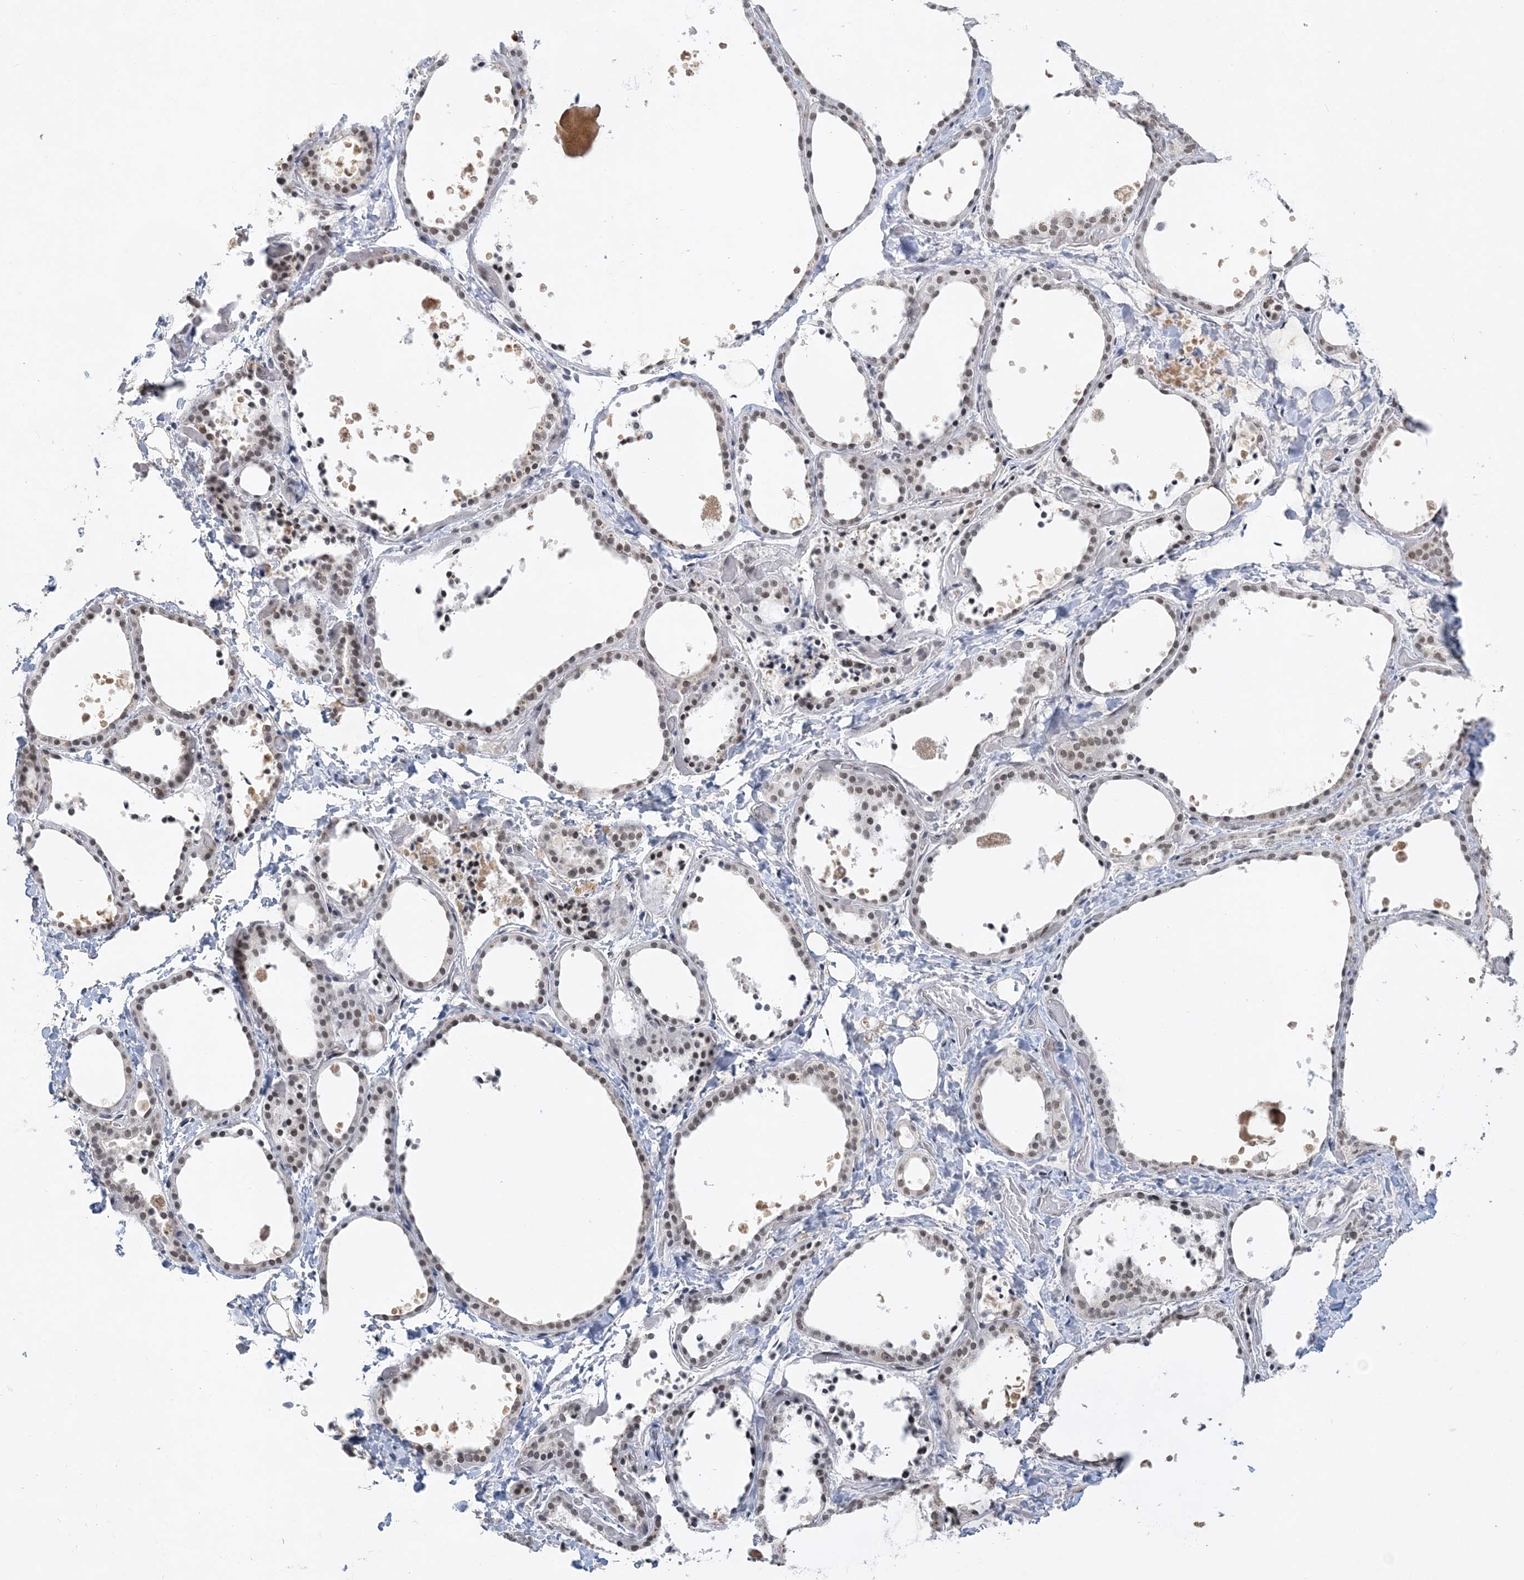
{"staining": {"intensity": "moderate", "quantity": "25%-75%", "location": "nuclear"}, "tissue": "thyroid gland", "cell_type": "Glandular cells", "image_type": "normal", "snomed": [{"axis": "morphology", "description": "Normal tissue, NOS"}, {"axis": "topography", "description": "Thyroid gland"}], "caption": "Immunohistochemistry (IHC) photomicrograph of normal human thyroid gland stained for a protein (brown), which reveals medium levels of moderate nuclear staining in about 25%-75% of glandular cells.", "gene": "KMT2D", "patient": {"sex": "female", "age": 44}}